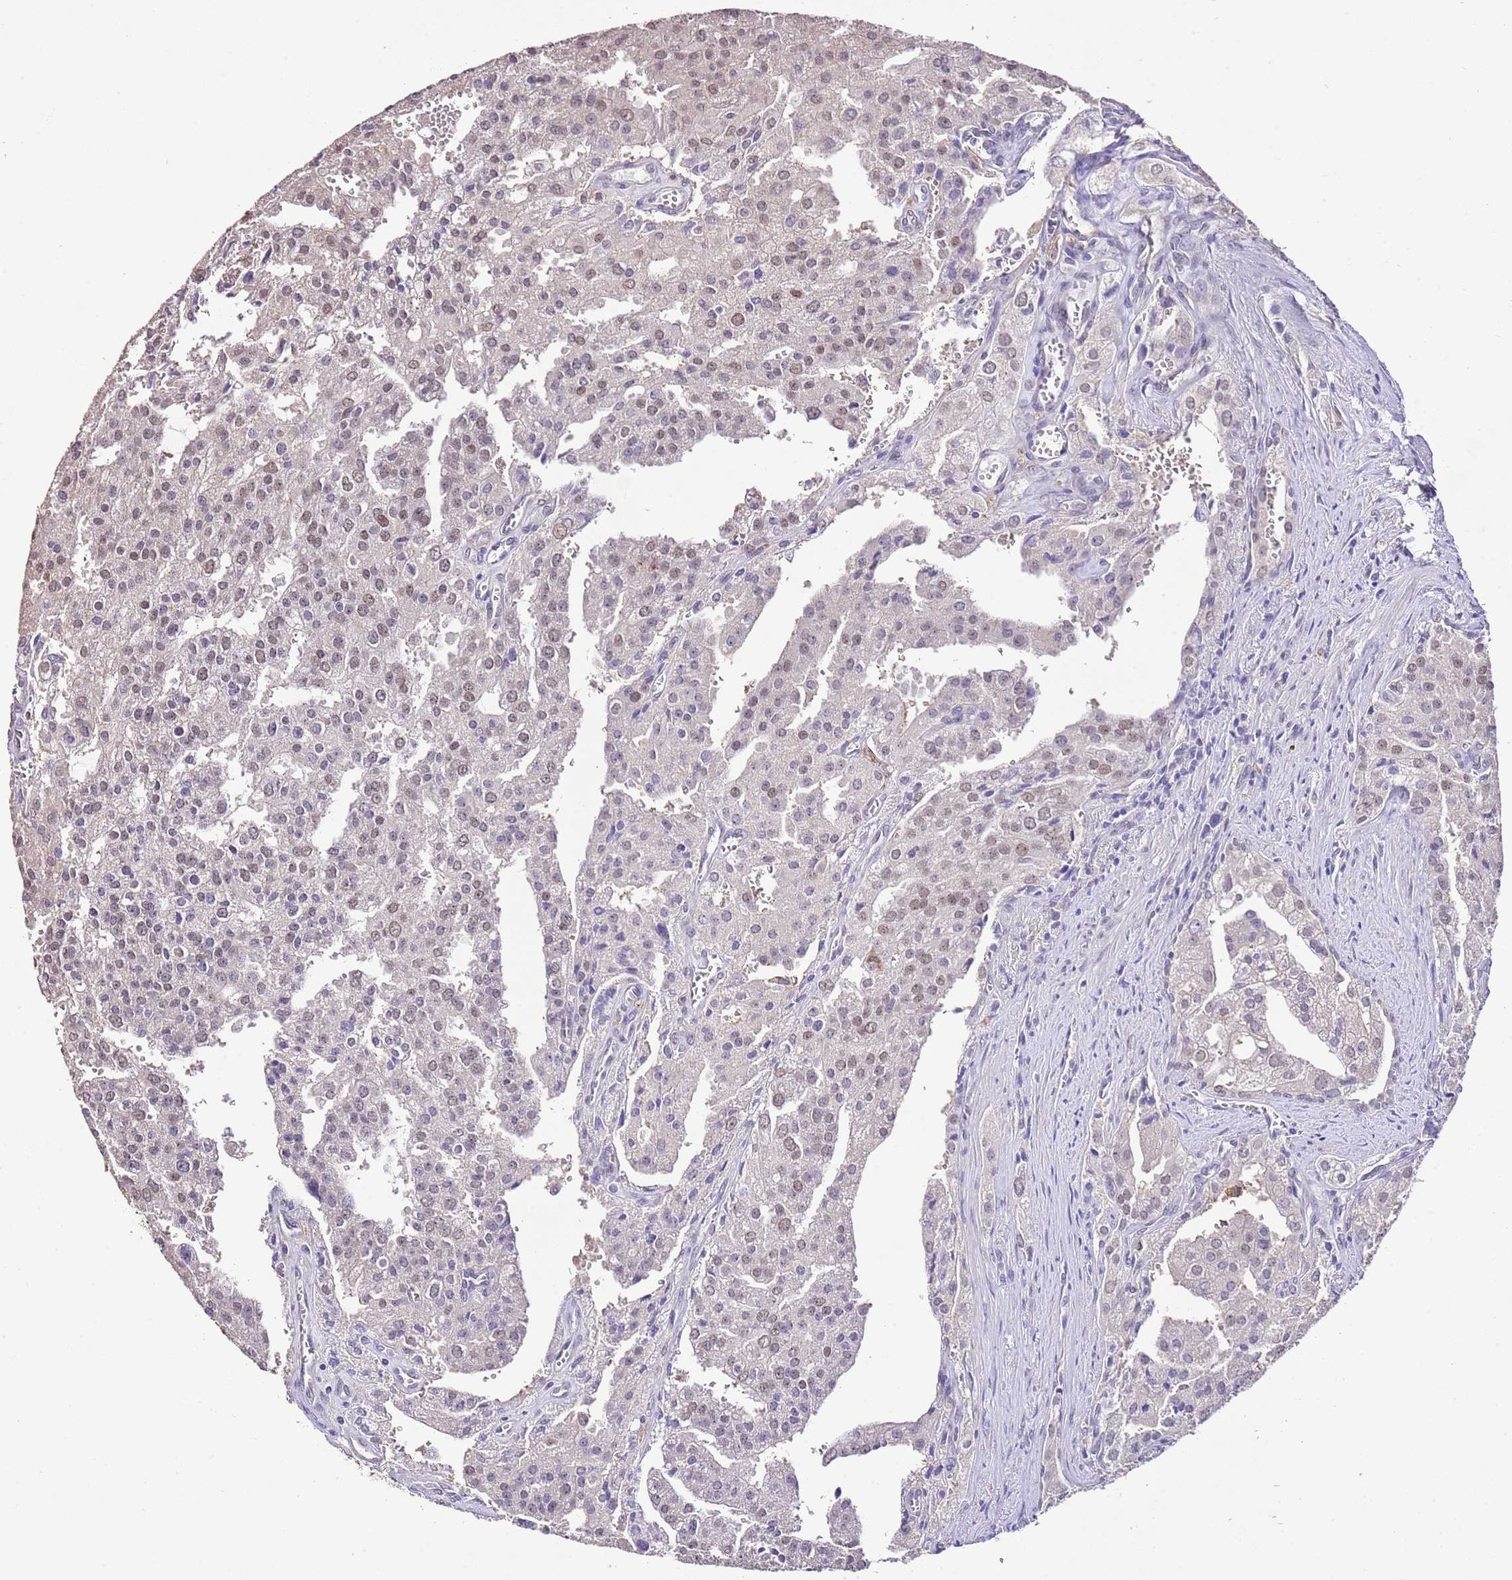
{"staining": {"intensity": "weak", "quantity": ">75%", "location": "nuclear"}, "tissue": "prostate cancer", "cell_type": "Tumor cells", "image_type": "cancer", "snomed": [{"axis": "morphology", "description": "Adenocarcinoma, High grade"}, {"axis": "topography", "description": "Prostate"}], "caption": "Protein expression analysis of human adenocarcinoma (high-grade) (prostate) reveals weak nuclear staining in about >75% of tumor cells. The protein is shown in brown color, while the nuclei are stained blue.", "gene": "IZUMO4", "patient": {"sex": "male", "age": 68}}